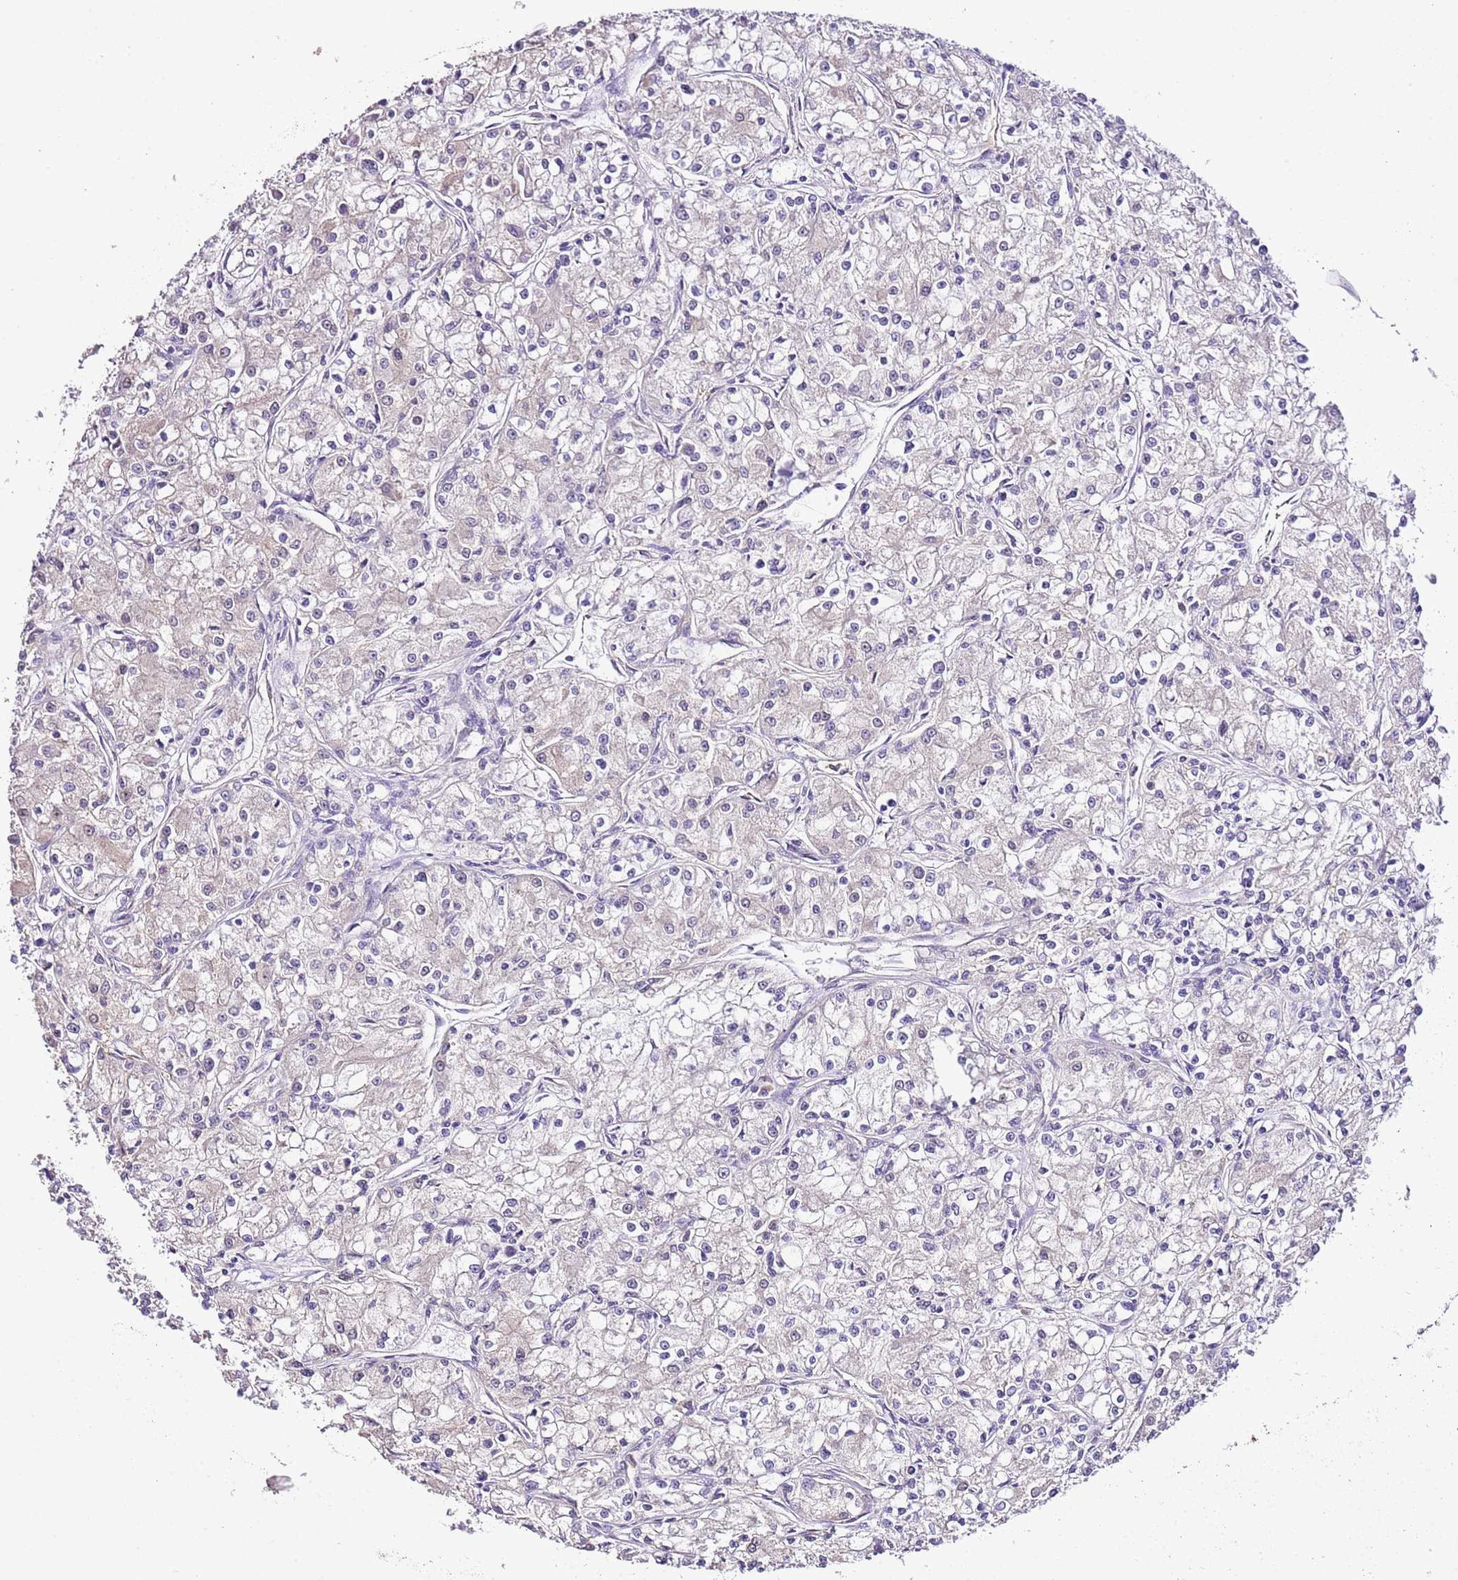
{"staining": {"intensity": "negative", "quantity": "none", "location": "none"}, "tissue": "renal cancer", "cell_type": "Tumor cells", "image_type": "cancer", "snomed": [{"axis": "morphology", "description": "Adenocarcinoma, NOS"}, {"axis": "topography", "description": "Kidney"}], "caption": "The photomicrograph demonstrates no significant staining in tumor cells of renal cancer.", "gene": "IZUMO4", "patient": {"sex": "female", "age": 59}}